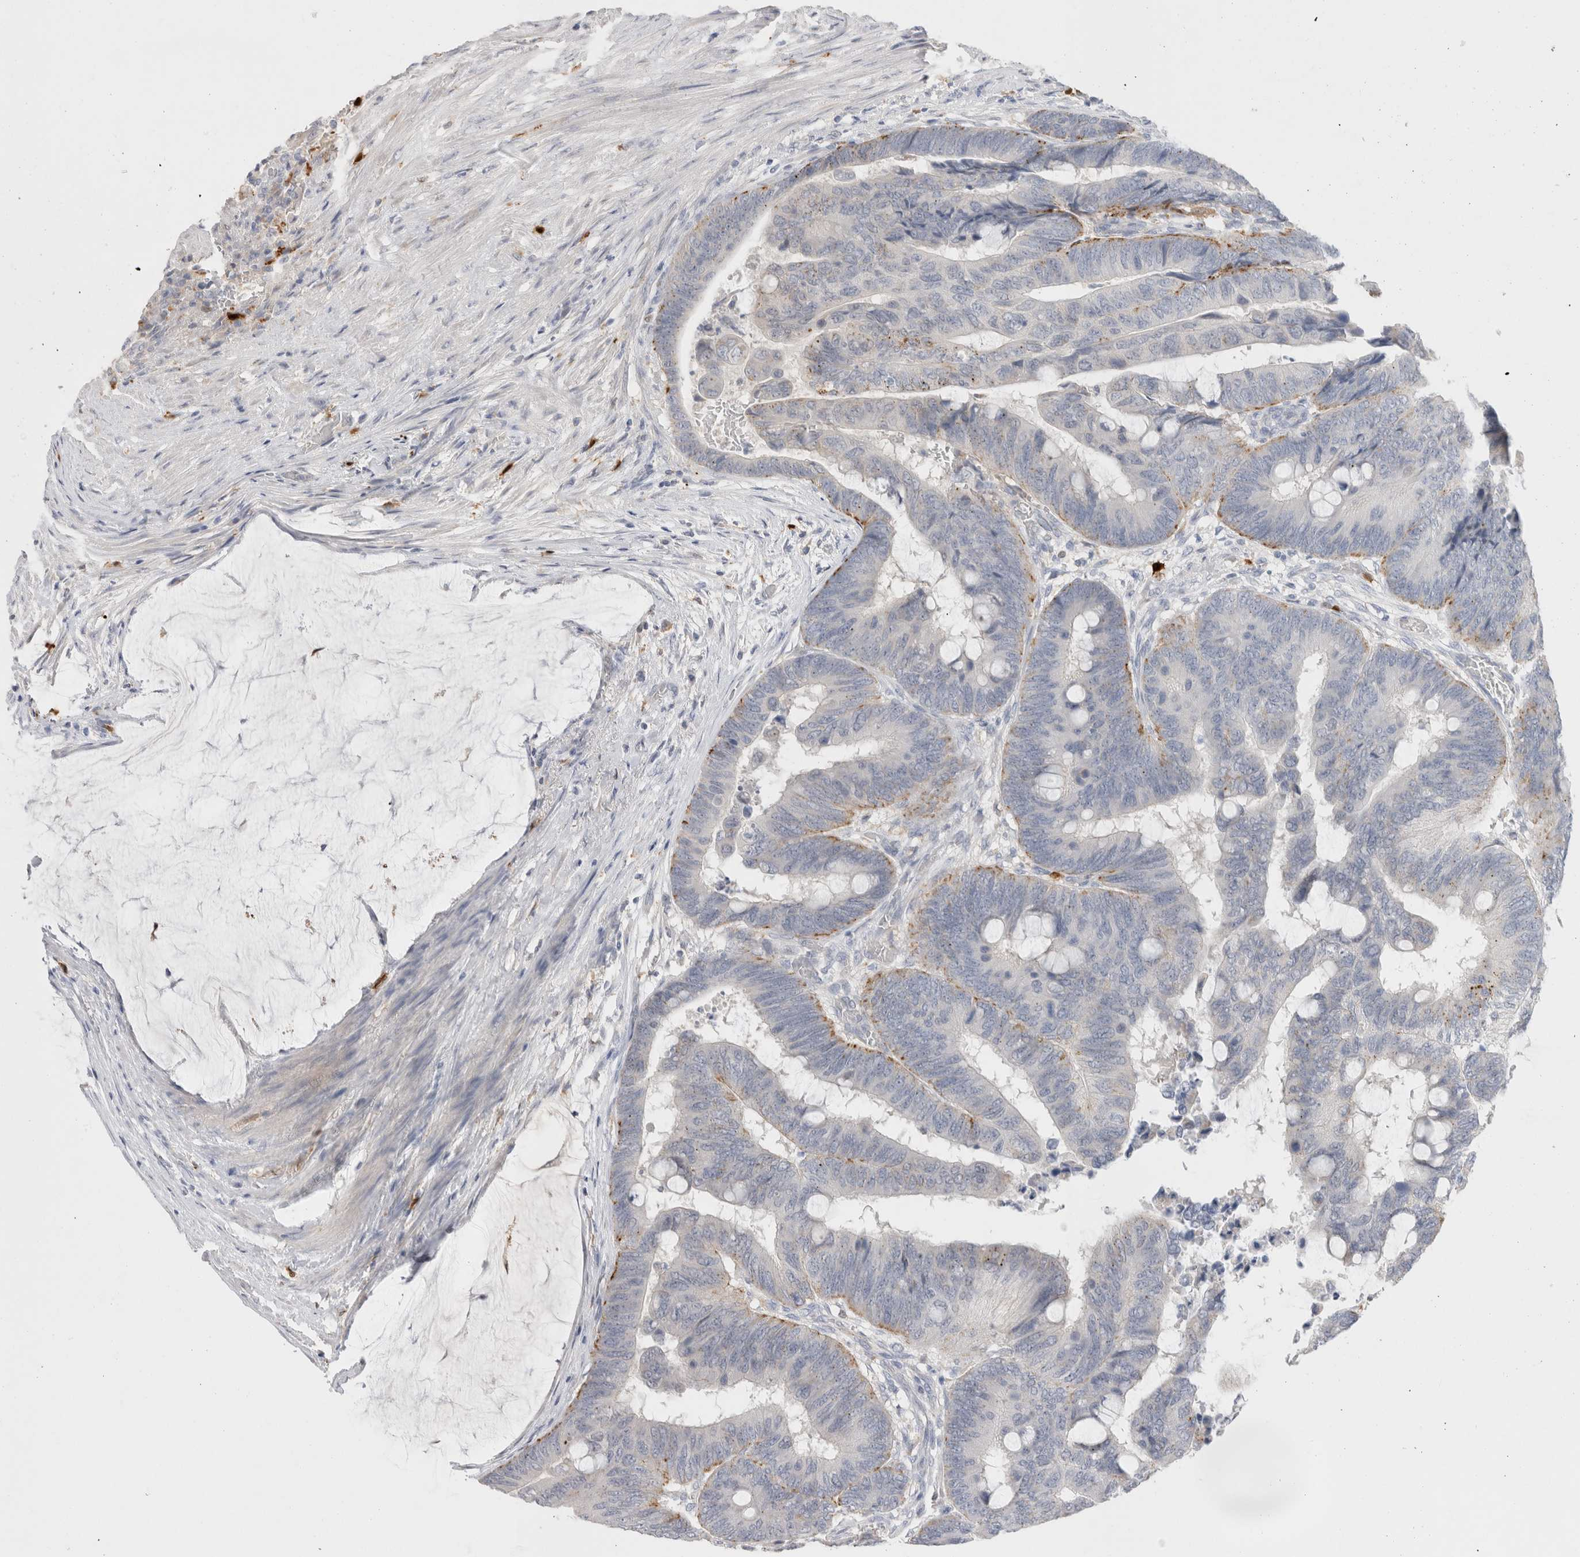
{"staining": {"intensity": "moderate", "quantity": "<25%", "location": "cytoplasmic/membranous"}, "tissue": "colorectal cancer", "cell_type": "Tumor cells", "image_type": "cancer", "snomed": [{"axis": "morphology", "description": "Normal tissue, NOS"}, {"axis": "morphology", "description": "Adenocarcinoma, NOS"}, {"axis": "topography", "description": "Rectum"}], "caption": "Approximately <25% of tumor cells in human colorectal cancer exhibit moderate cytoplasmic/membranous protein positivity as visualized by brown immunohistochemical staining.", "gene": "HPGDS", "patient": {"sex": "male", "age": 92}}